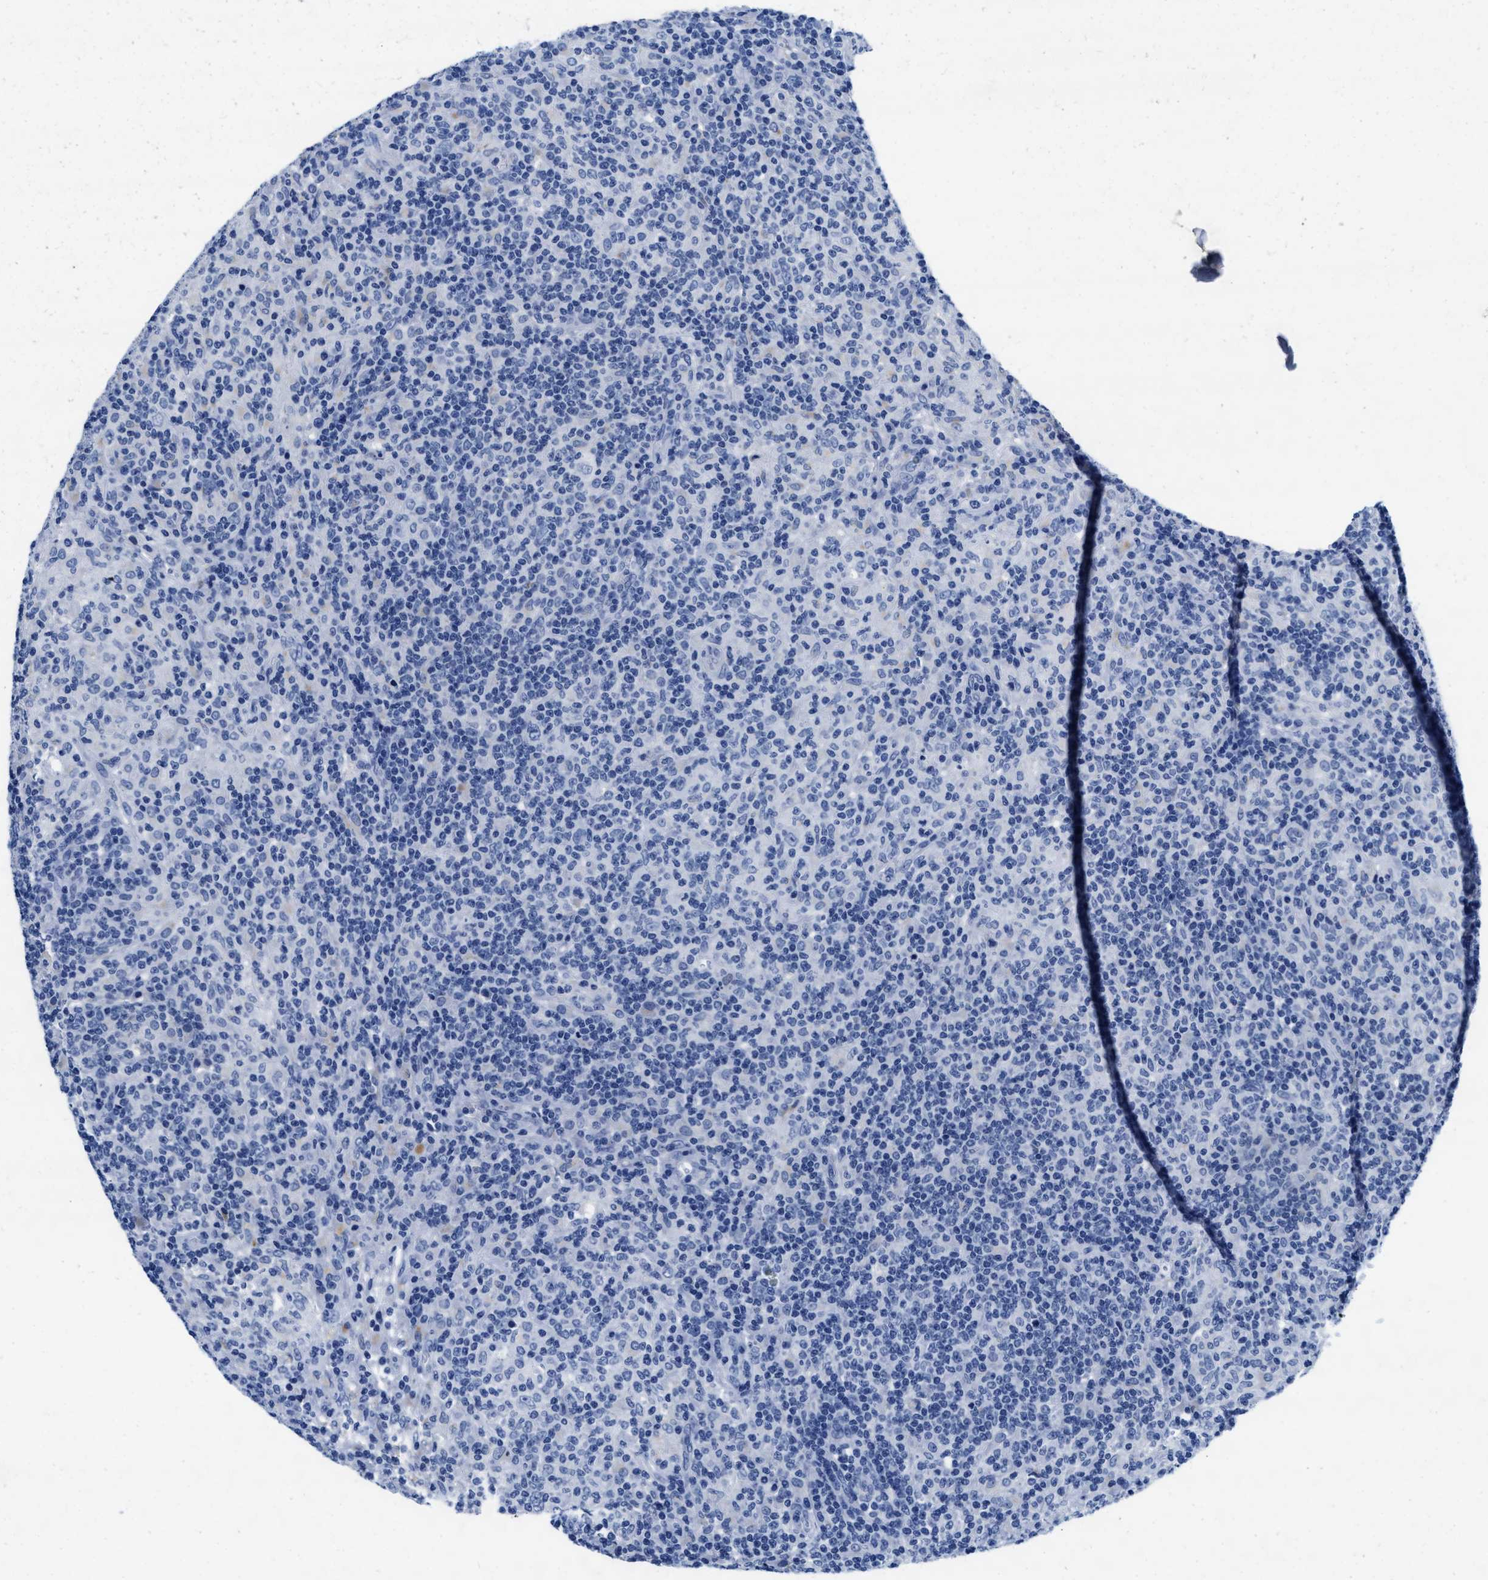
{"staining": {"intensity": "negative", "quantity": "none", "location": "none"}, "tissue": "lymphoma", "cell_type": "Tumor cells", "image_type": "cancer", "snomed": [{"axis": "morphology", "description": "Hodgkin's disease, NOS"}, {"axis": "topography", "description": "Lymph node"}], "caption": "A photomicrograph of Hodgkin's disease stained for a protein shows no brown staining in tumor cells.", "gene": "TTC3", "patient": {"sex": "male", "age": 70}}